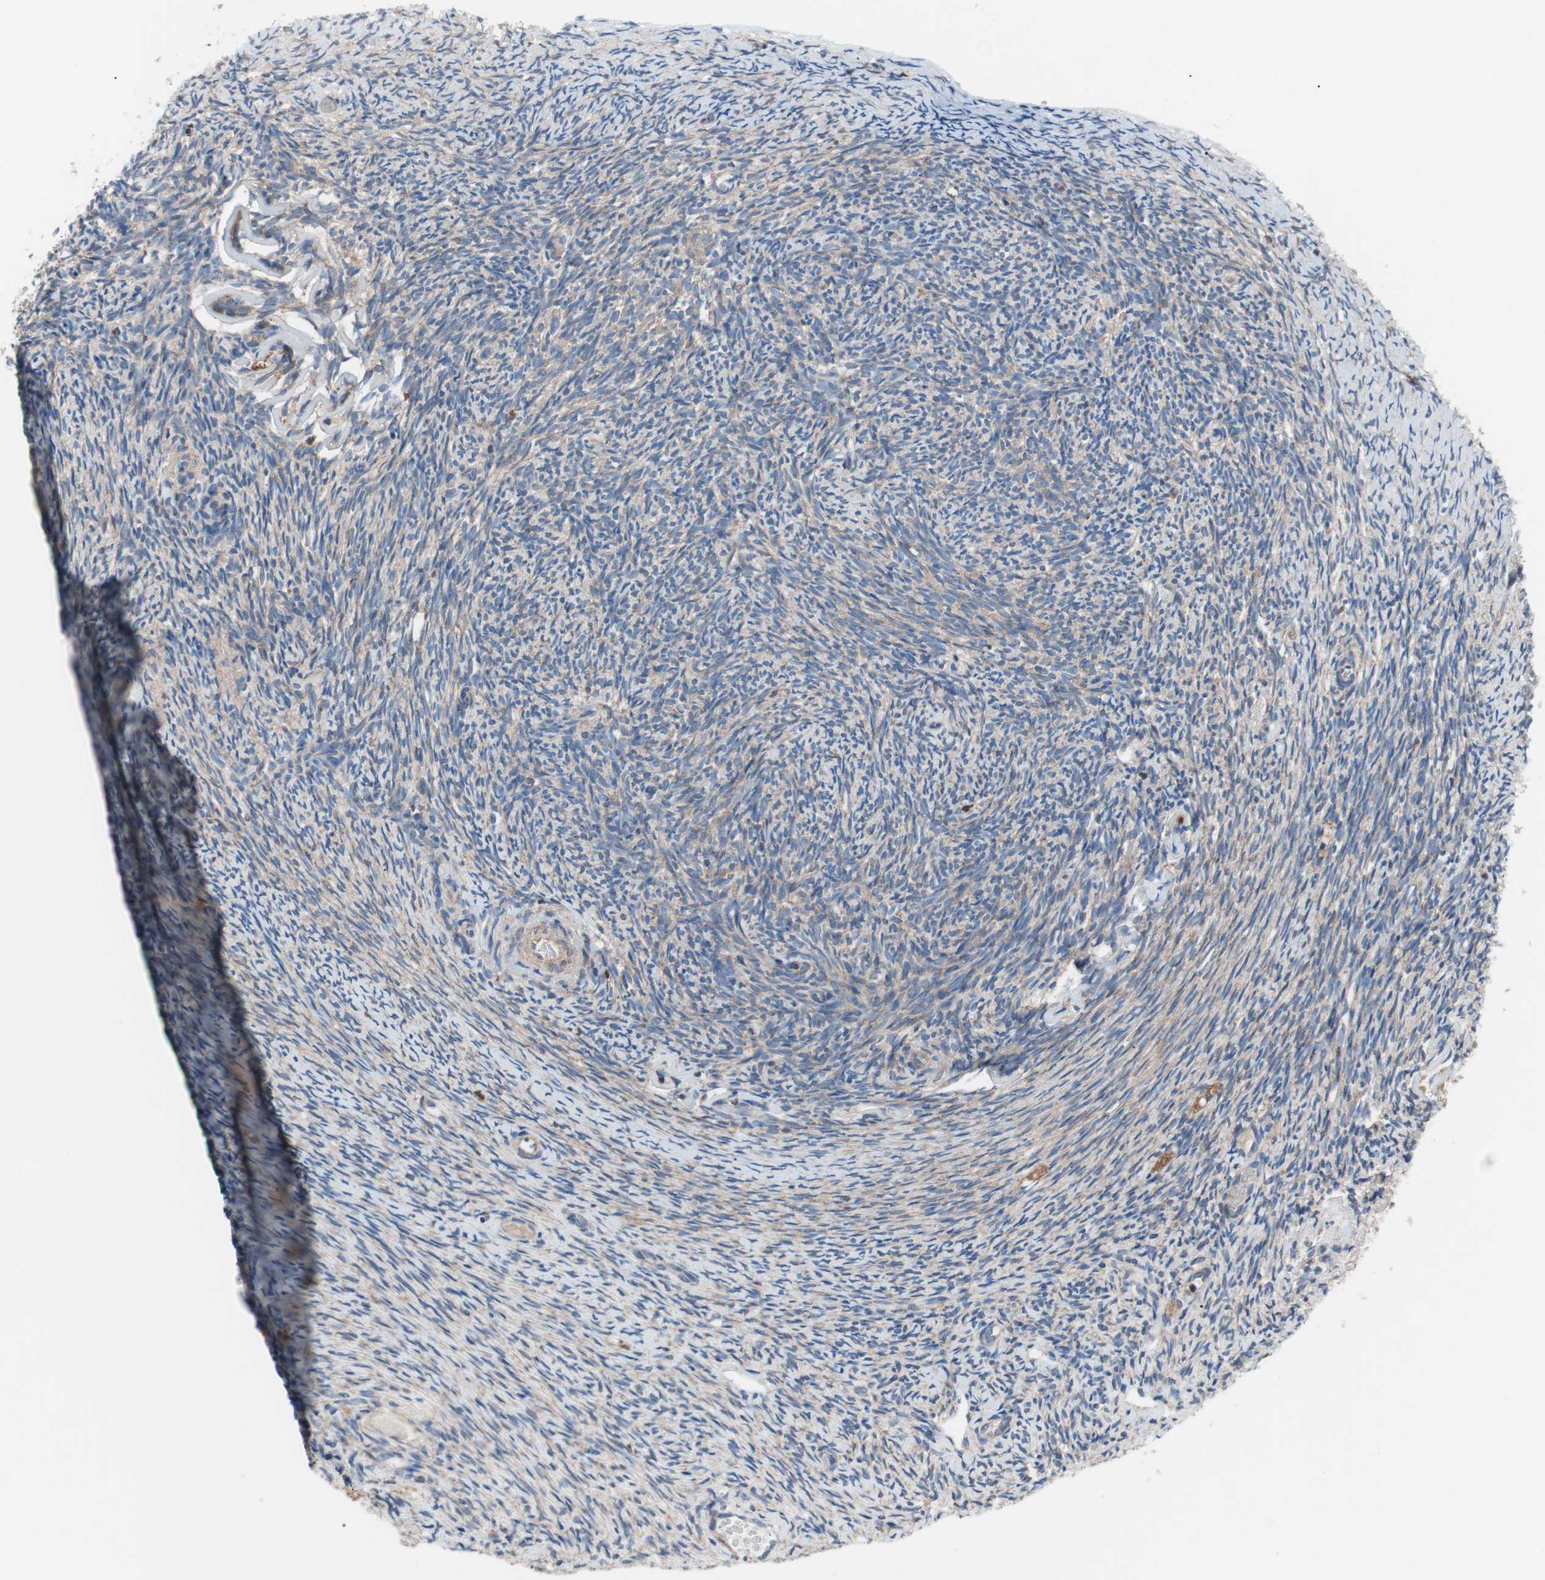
{"staining": {"intensity": "moderate", "quantity": "25%-75%", "location": "cytoplasmic/membranous"}, "tissue": "ovary", "cell_type": "Ovarian stroma cells", "image_type": "normal", "snomed": [{"axis": "morphology", "description": "Normal tissue, NOS"}, {"axis": "topography", "description": "Ovary"}], "caption": "Protein staining of normal ovary shows moderate cytoplasmic/membranous staining in approximately 25%-75% of ovarian stroma cells.", "gene": "PIK3R1", "patient": {"sex": "female", "age": 60}}